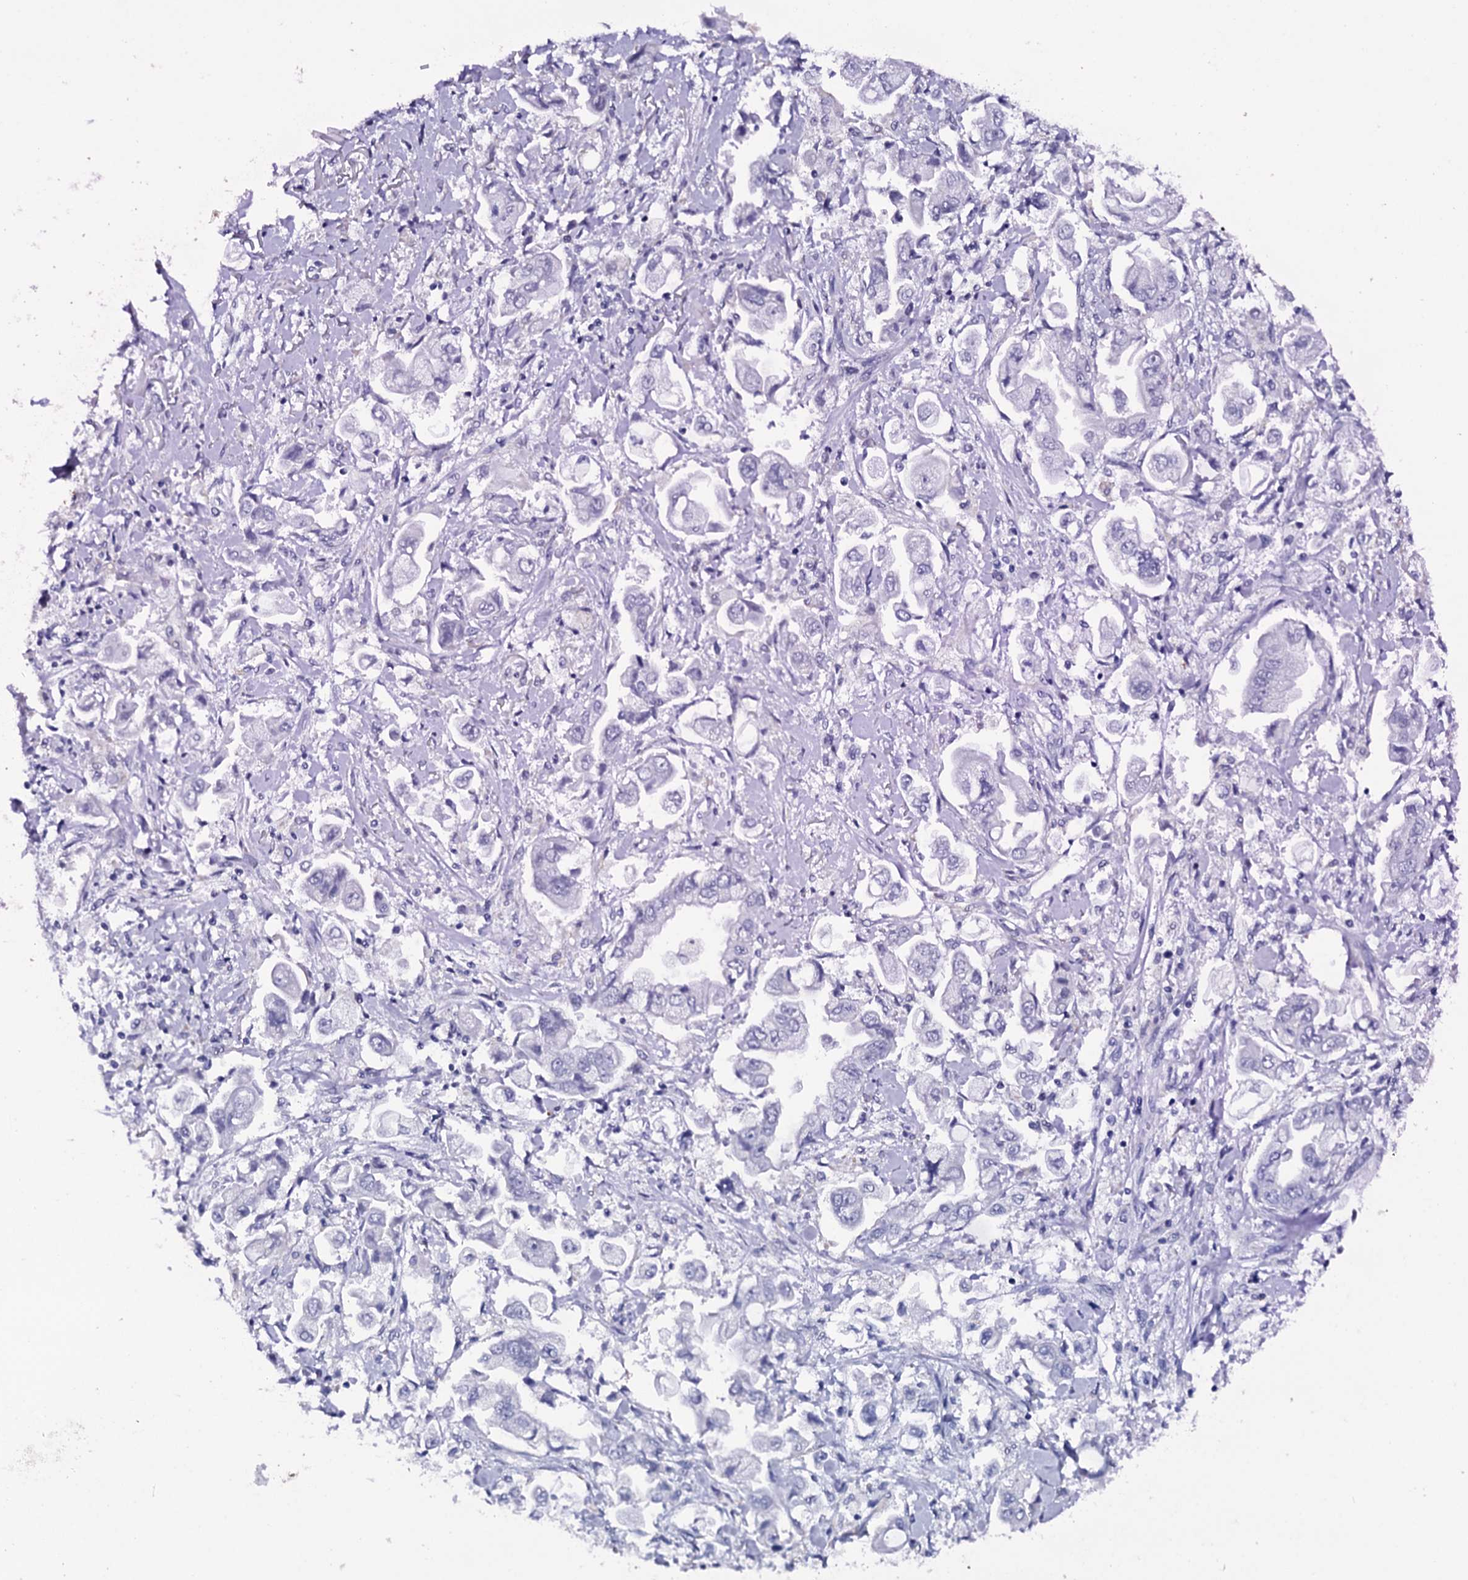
{"staining": {"intensity": "negative", "quantity": "none", "location": "none"}, "tissue": "stomach cancer", "cell_type": "Tumor cells", "image_type": "cancer", "snomed": [{"axis": "morphology", "description": "Adenocarcinoma, NOS"}, {"axis": "topography", "description": "Stomach"}], "caption": "IHC image of neoplastic tissue: stomach cancer (adenocarcinoma) stained with DAB (3,3'-diaminobenzidine) exhibits no significant protein positivity in tumor cells.", "gene": "ITPRID2", "patient": {"sex": "male", "age": 62}}